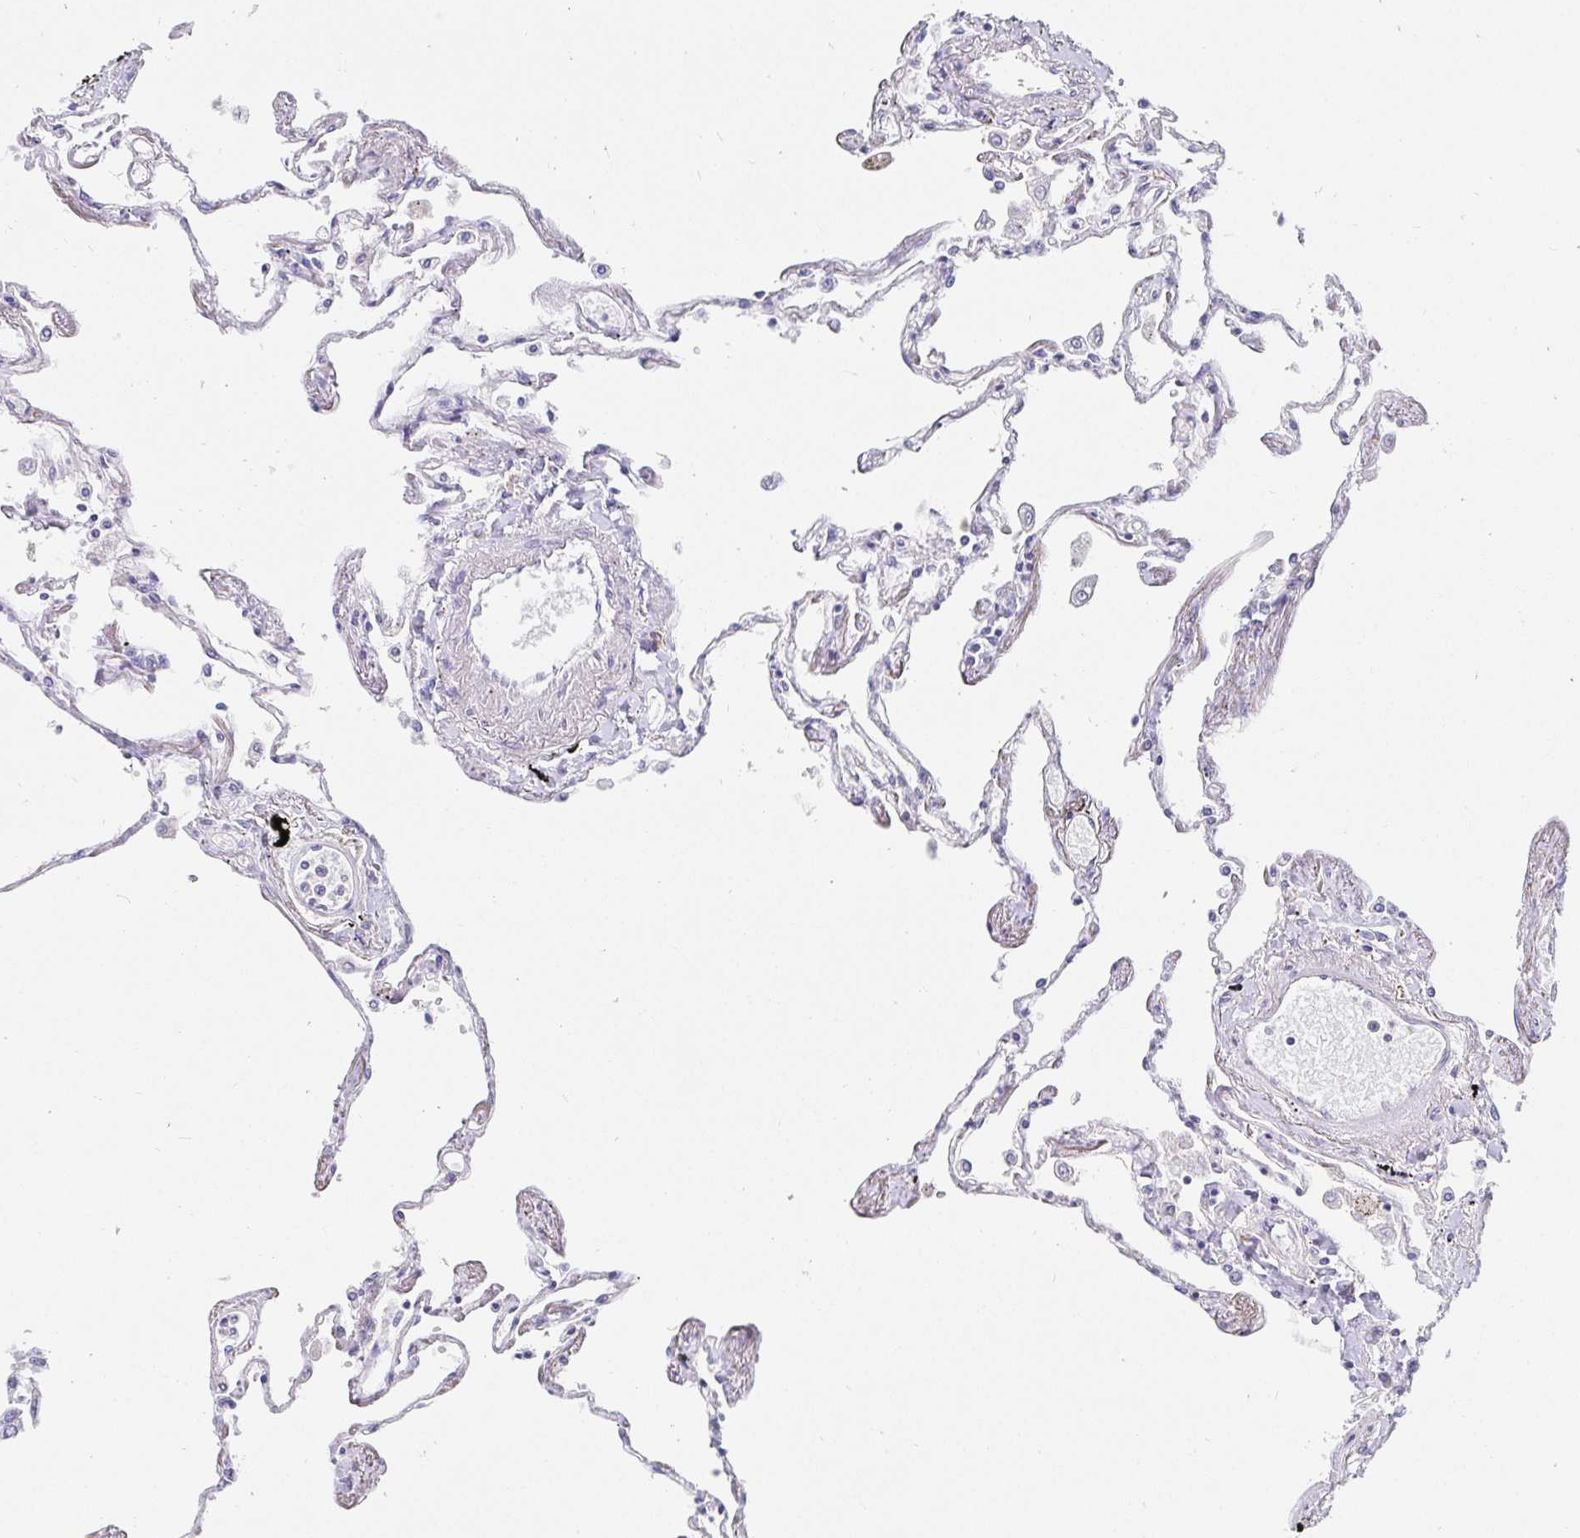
{"staining": {"intensity": "negative", "quantity": "none", "location": "none"}, "tissue": "lung", "cell_type": "Alveolar cells", "image_type": "normal", "snomed": [{"axis": "morphology", "description": "Normal tissue, NOS"}, {"axis": "morphology", "description": "Adenocarcinoma, NOS"}, {"axis": "topography", "description": "Cartilage tissue"}, {"axis": "topography", "description": "Lung"}], "caption": "Immunohistochemistry (IHC) histopathology image of normal lung: human lung stained with DAB displays no significant protein expression in alveolar cells.", "gene": "PDX1", "patient": {"sex": "female", "age": 67}}